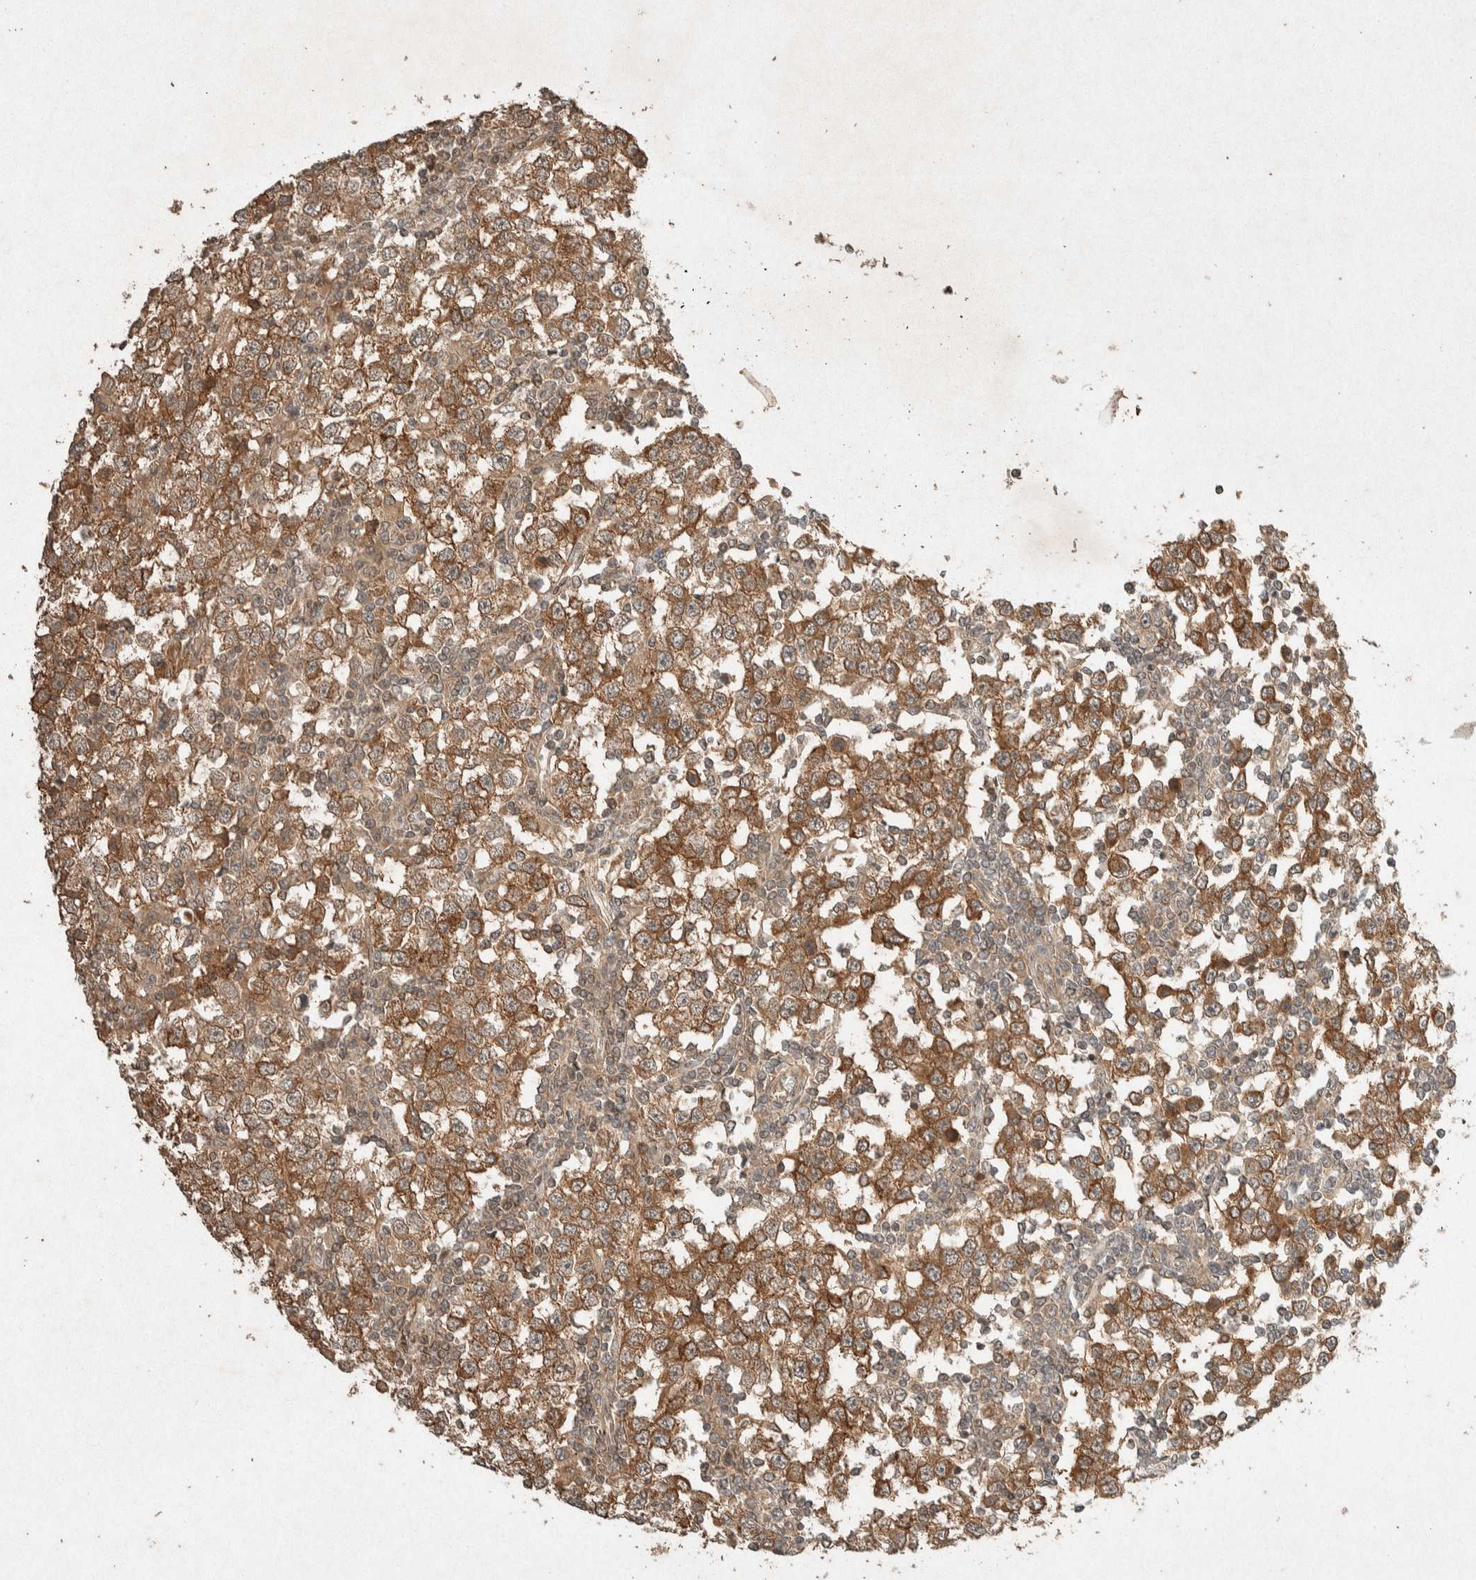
{"staining": {"intensity": "moderate", "quantity": ">75%", "location": "cytoplasmic/membranous"}, "tissue": "testis cancer", "cell_type": "Tumor cells", "image_type": "cancer", "snomed": [{"axis": "morphology", "description": "Seminoma, NOS"}, {"axis": "topography", "description": "Testis"}], "caption": "Human testis cancer stained with a brown dye exhibits moderate cytoplasmic/membranous positive positivity in approximately >75% of tumor cells.", "gene": "THRA", "patient": {"sex": "male", "age": 65}}